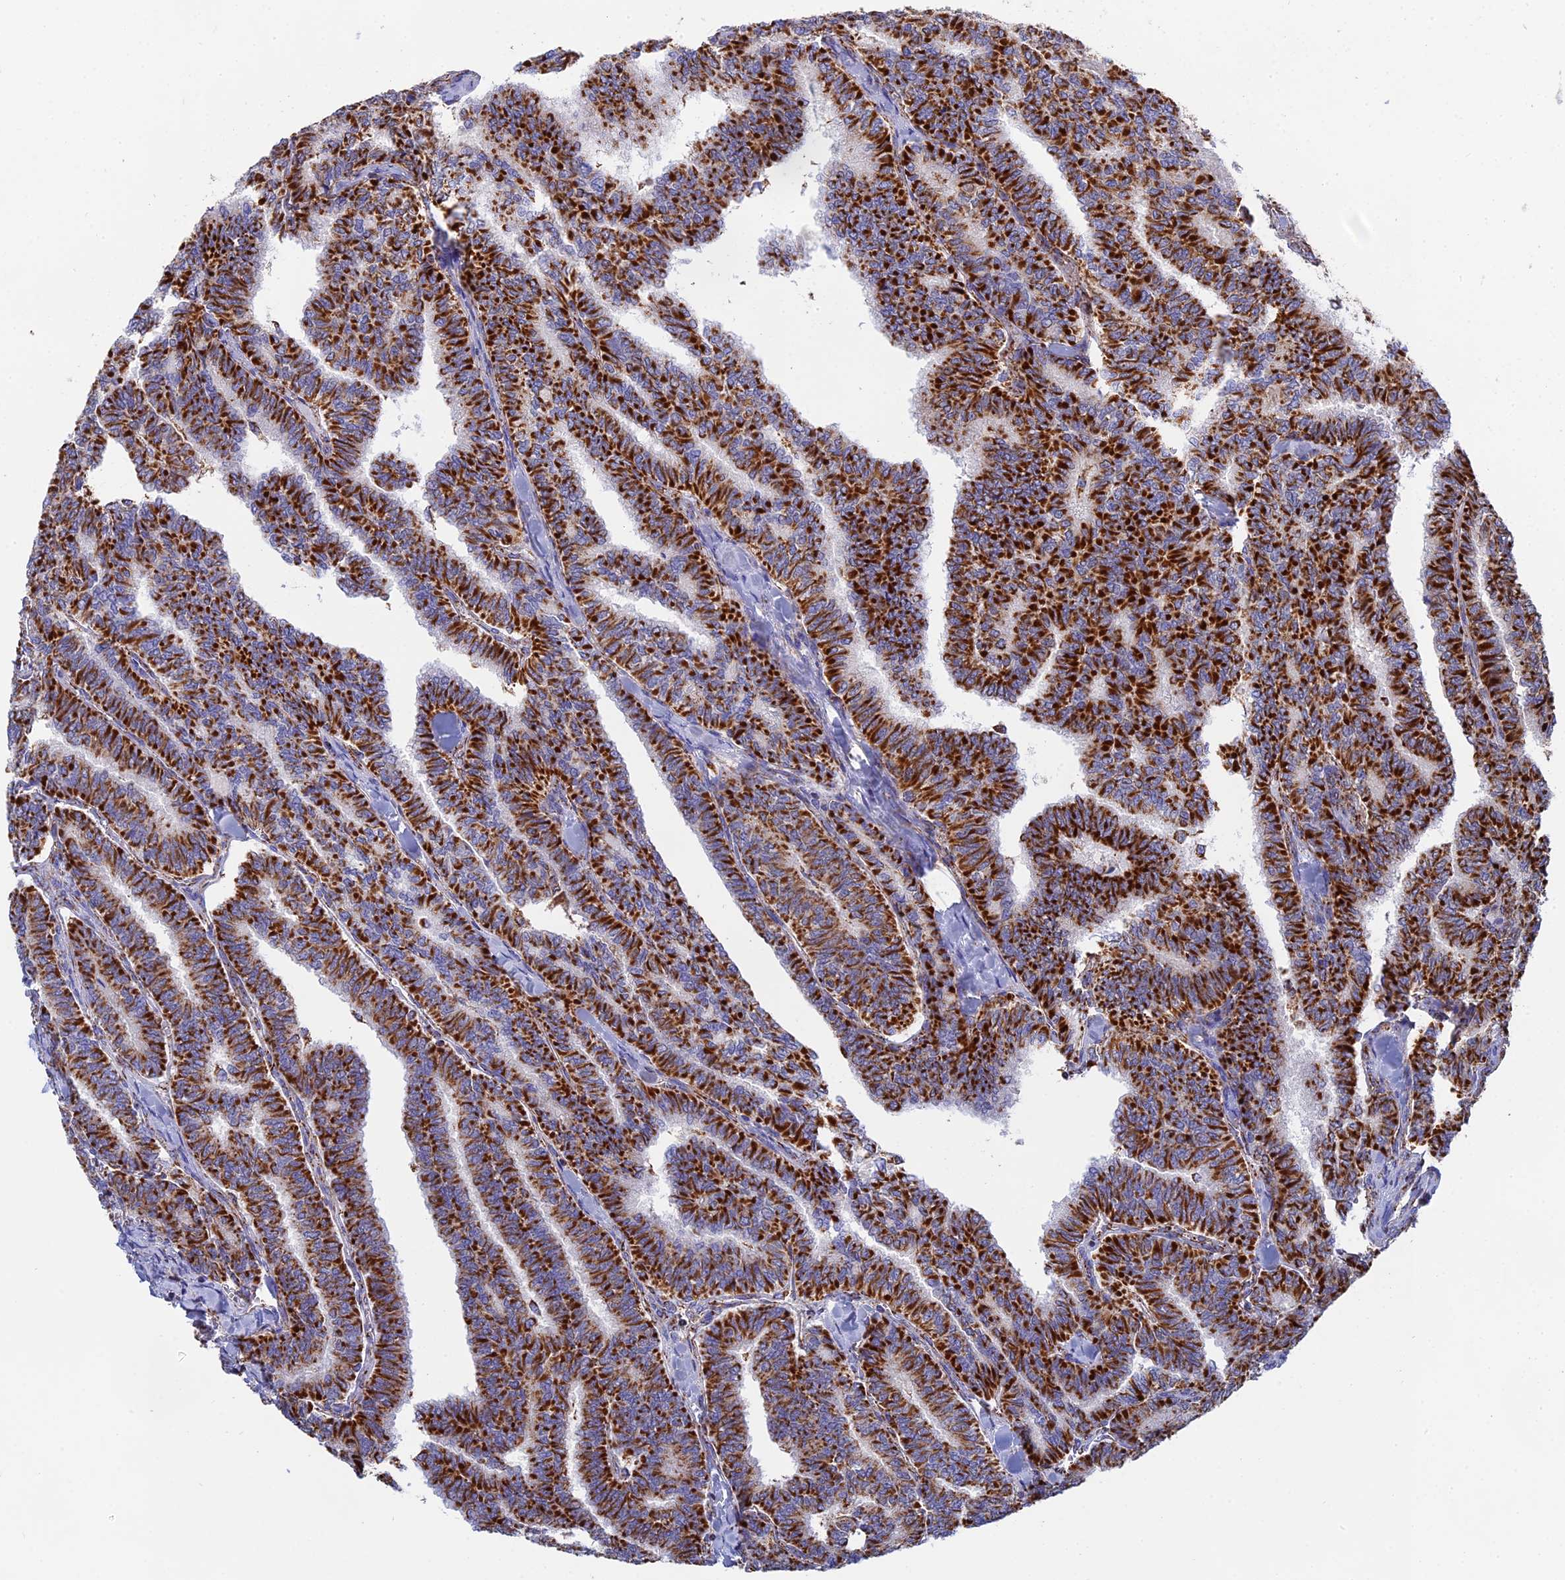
{"staining": {"intensity": "strong", "quantity": ">75%", "location": "cytoplasmic/membranous"}, "tissue": "thyroid cancer", "cell_type": "Tumor cells", "image_type": "cancer", "snomed": [{"axis": "morphology", "description": "Papillary adenocarcinoma, NOS"}, {"axis": "topography", "description": "Thyroid gland"}], "caption": "DAB (3,3'-diaminobenzidine) immunohistochemical staining of human thyroid cancer (papillary adenocarcinoma) shows strong cytoplasmic/membranous protein expression in approximately >75% of tumor cells.", "gene": "NDUFA5", "patient": {"sex": "female", "age": 35}}